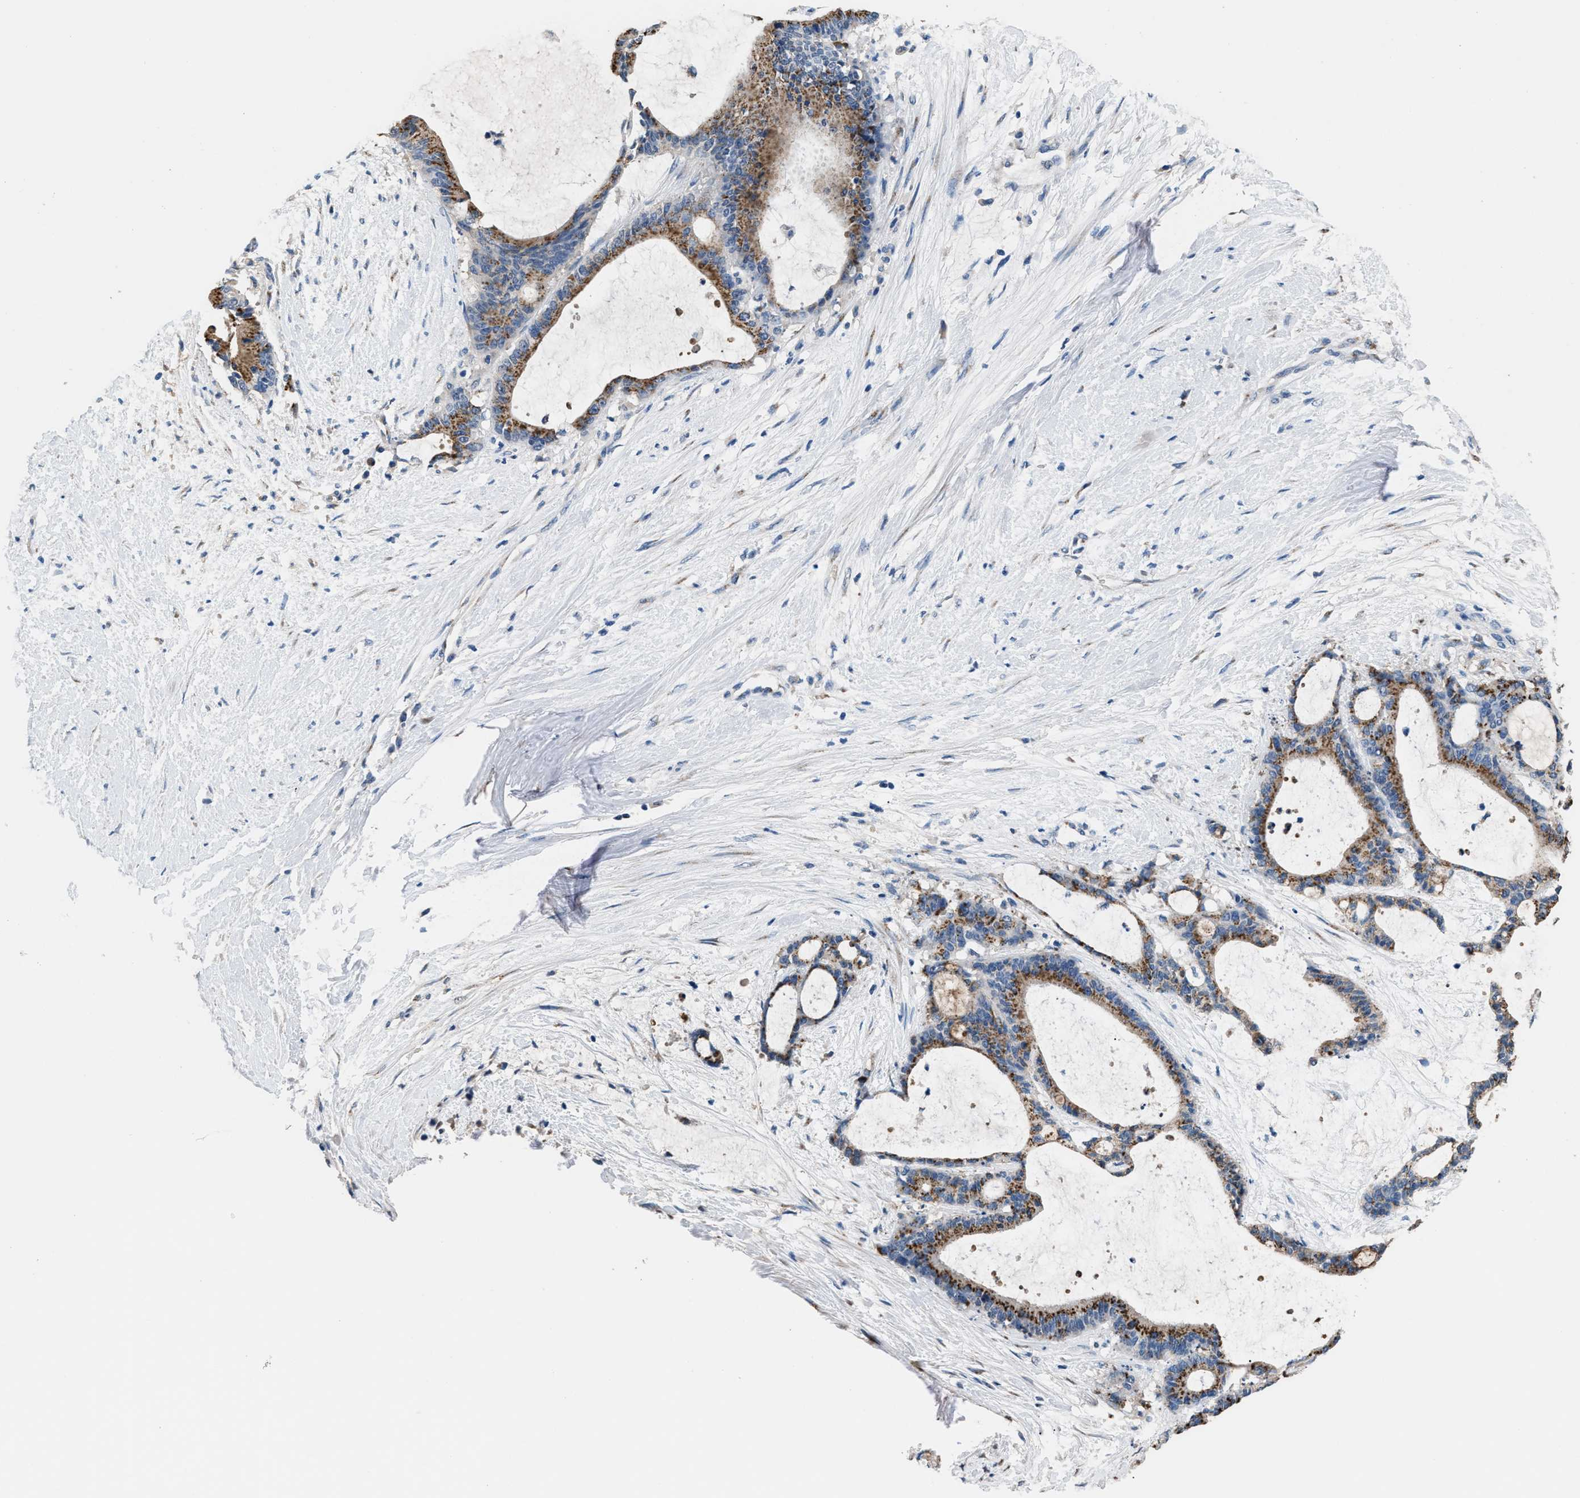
{"staining": {"intensity": "strong", "quantity": ">75%", "location": "cytoplasmic/membranous"}, "tissue": "liver cancer", "cell_type": "Tumor cells", "image_type": "cancer", "snomed": [{"axis": "morphology", "description": "Cholangiocarcinoma"}, {"axis": "topography", "description": "Liver"}], "caption": "High-magnification brightfield microscopy of cholangiocarcinoma (liver) stained with DAB (3,3'-diaminobenzidine) (brown) and counterstained with hematoxylin (blue). tumor cells exhibit strong cytoplasmic/membranous expression is identified in about>75% of cells. The protein is stained brown, and the nuclei are stained in blue (DAB (3,3'-diaminobenzidine) IHC with brightfield microscopy, high magnification).", "gene": "GOLM1", "patient": {"sex": "female", "age": 73}}